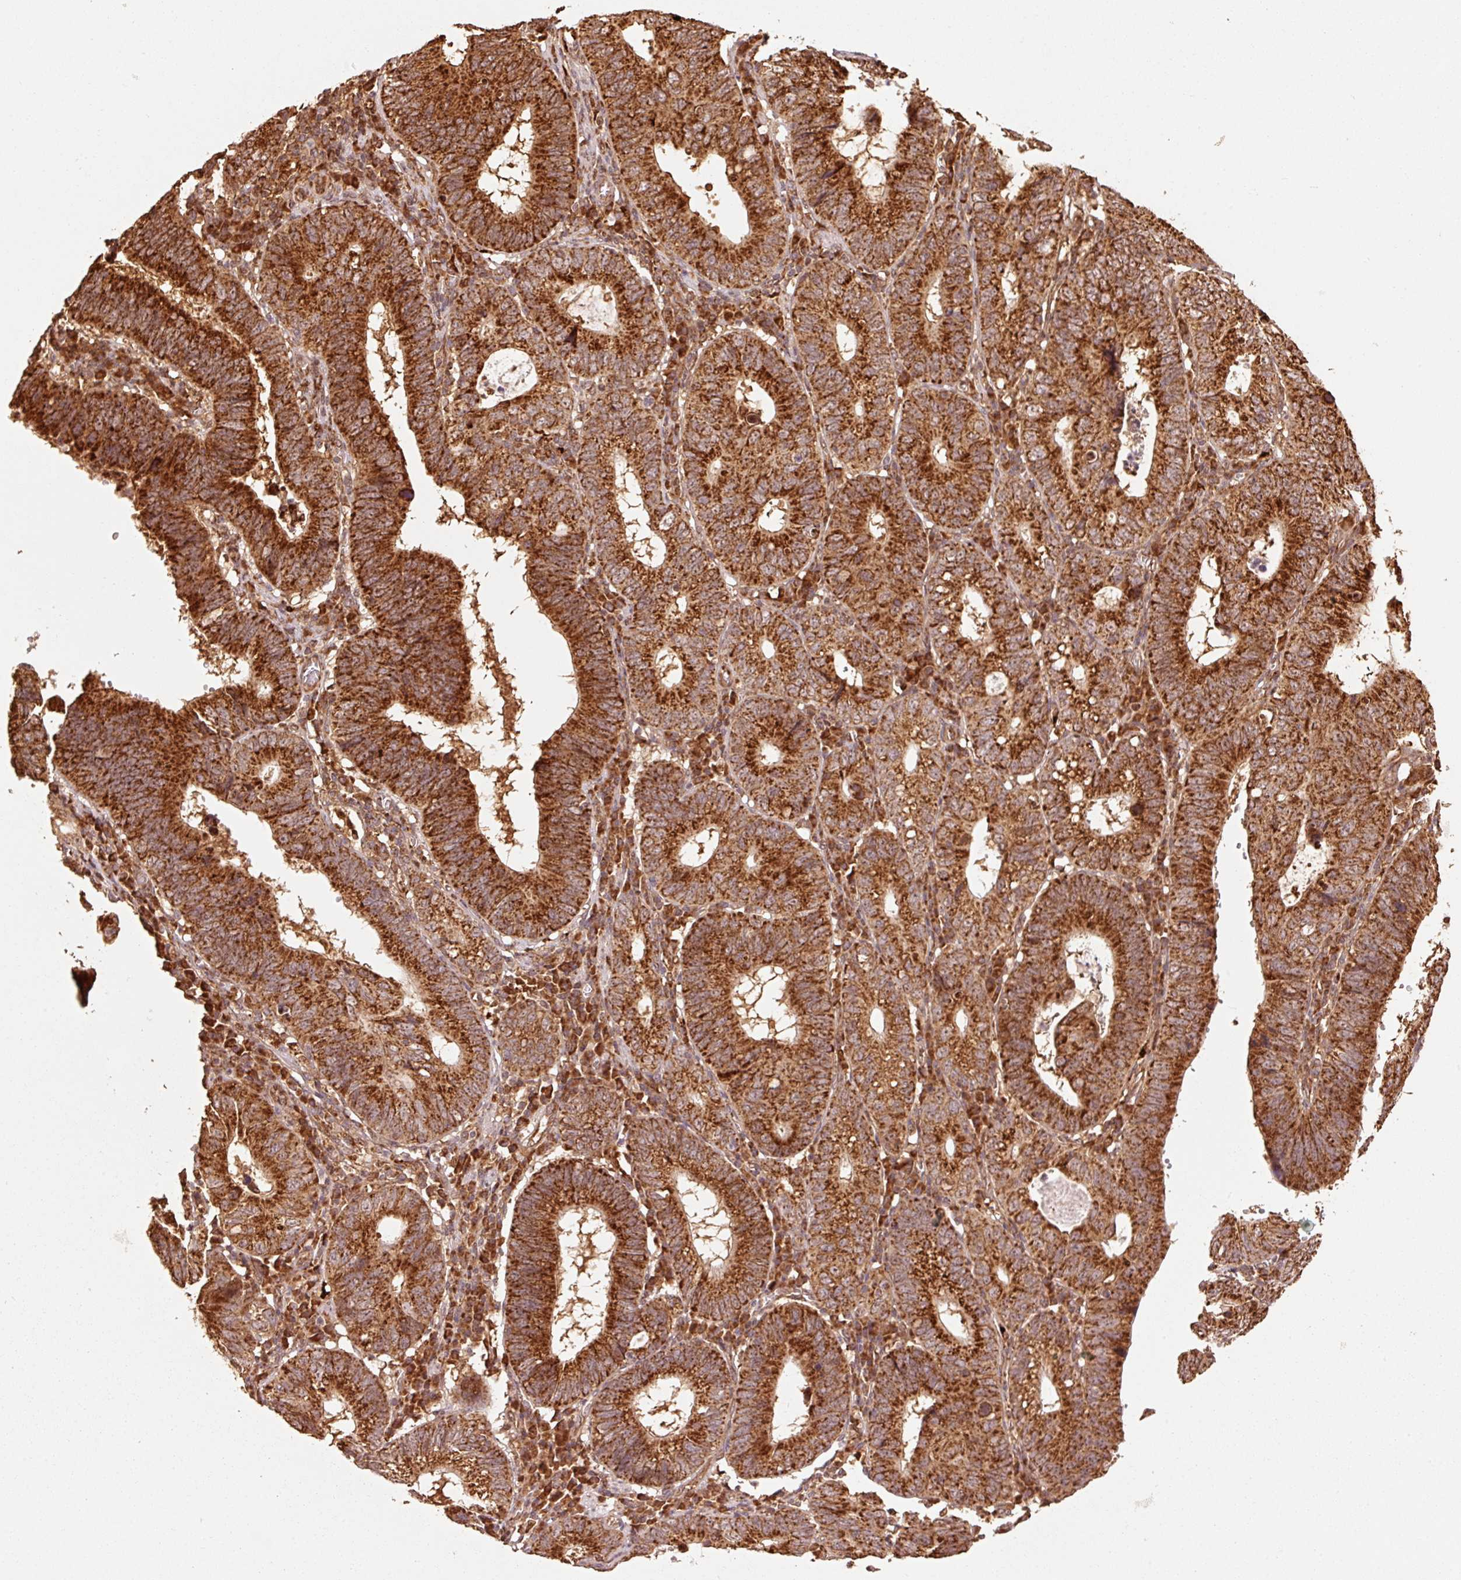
{"staining": {"intensity": "strong", "quantity": ">75%", "location": "cytoplasmic/membranous"}, "tissue": "stomach cancer", "cell_type": "Tumor cells", "image_type": "cancer", "snomed": [{"axis": "morphology", "description": "Adenocarcinoma, NOS"}, {"axis": "topography", "description": "Stomach"}], "caption": "Protein expression analysis of human adenocarcinoma (stomach) reveals strong cytoplasmic/membranous staining in about >75% of tumor cells.", "gene": "MRPL16", "patient": {"sex": "male", "age": 59}}